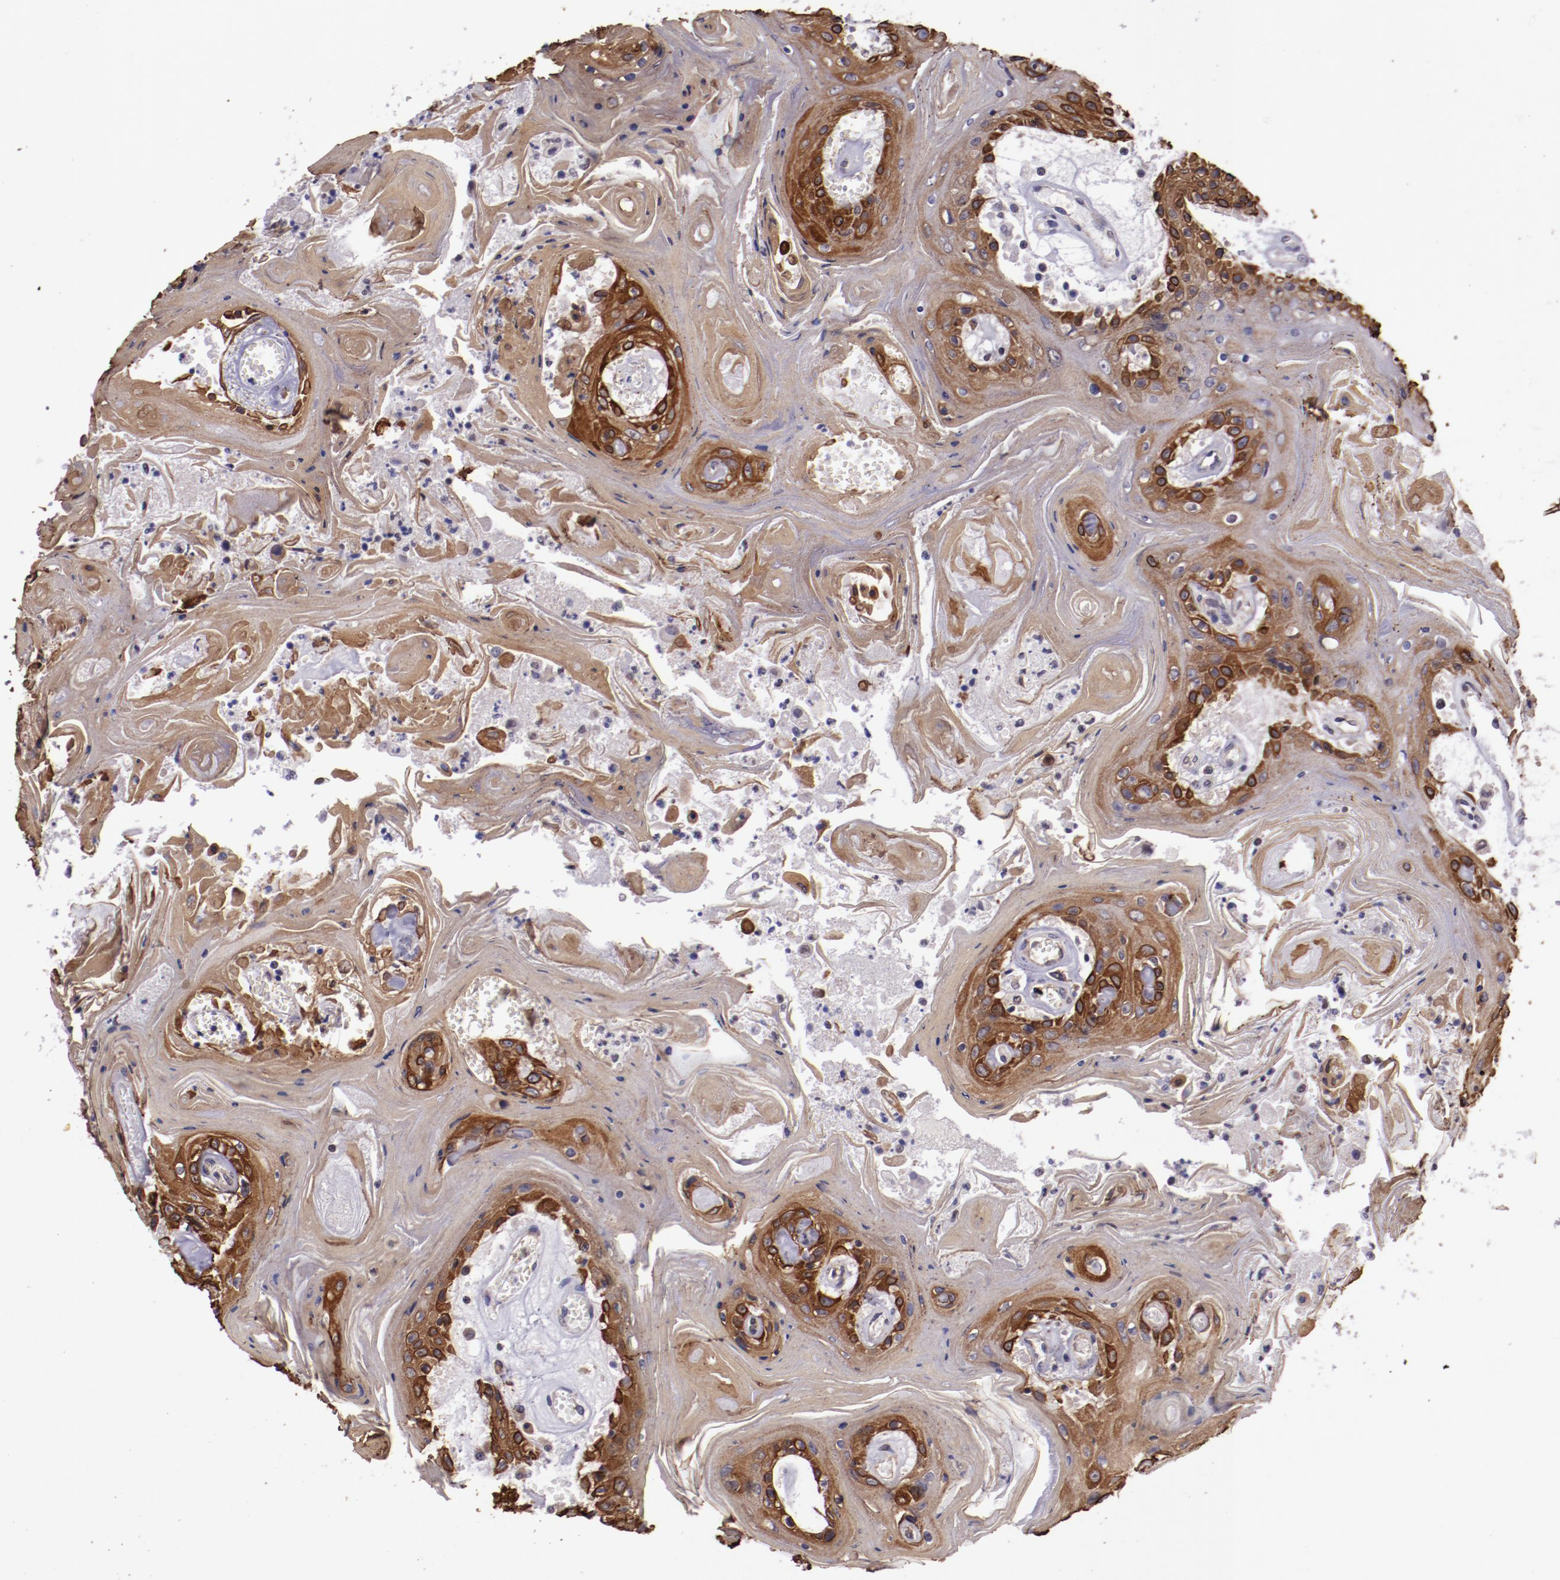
{"staining": {"intensity": "moderate", "quantity": "25%-75%", "location": "cytoplasmic/membranous"}, "tissue": "head and neck cancer", "cell_type": "Tumor cells", "image_type": "cancer", "snomed": [{"axis": "morphology", "description": "Squamous cell carcinoma, NOS"}, {"axis": "topography", "description": "Oral tissue"}, {"axis": "topography", "description": "Head-Neck"}], "caption": "Brown immunohistochemical staining in human head and neck squamous cell carcinoma exhibits moderate cytoplasmic/membranous staining in approximately 25%-75% of tumor cells.", "gene": "ELF1", "patient": {"sex": "female", "age": 76}}